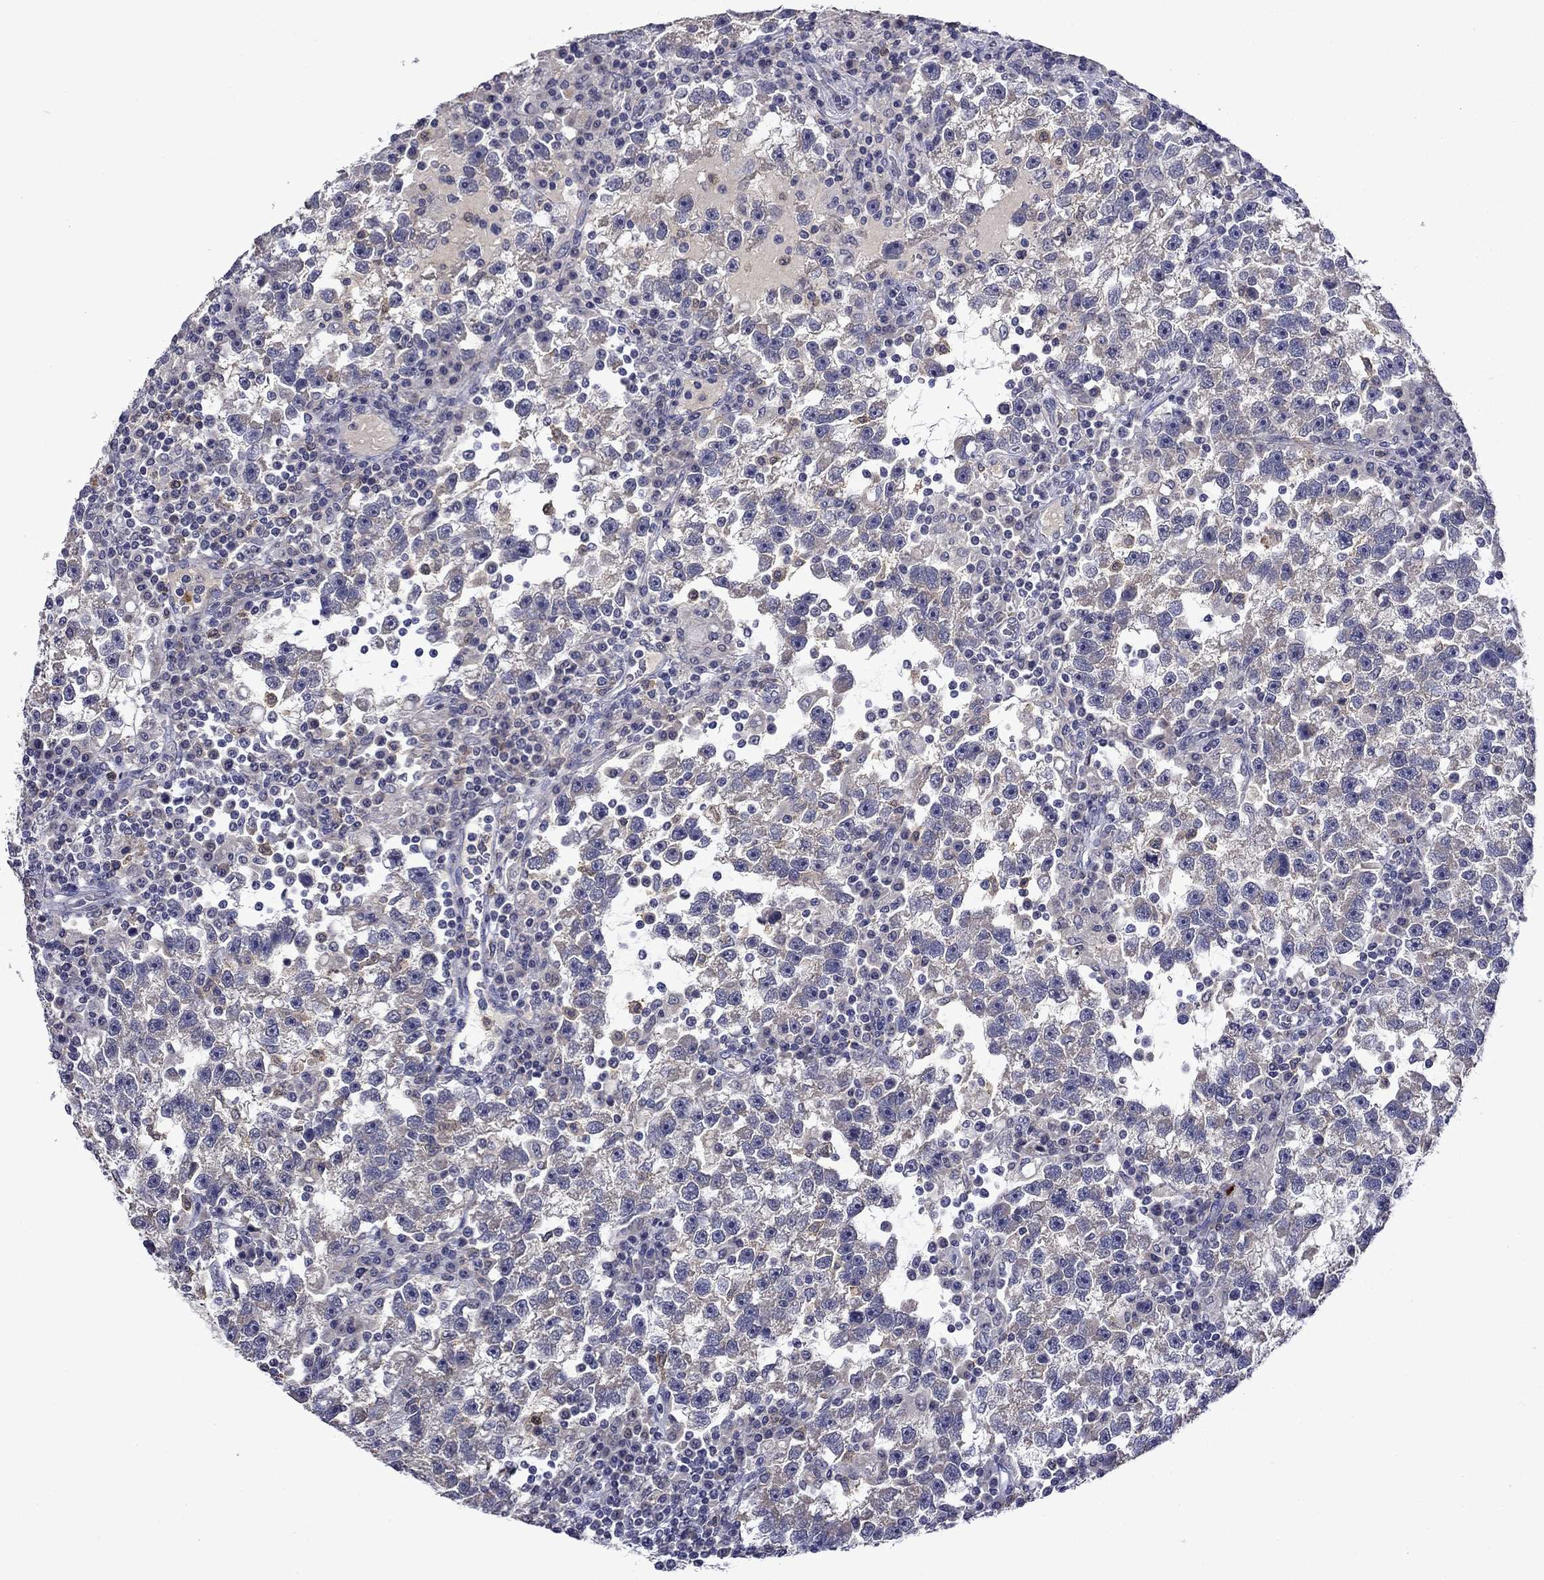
{"staining": {"intensity": "negative", "quantity": "none", "location": "none"}, "tissue": "testis cancer", "cell_type": "Tumor cells", "image_type": "cancer", "snomed": [{"axis": "morphology", "description": "Seminoma, NOS"}, {"axis": "topography", "description": "Testis"}], "caption": "Histopathology image shows no protein staining in tumor cells of testis seminoma tissue.", "gene": "IRF5", "patient": {"sex": "male", "age": 47}}